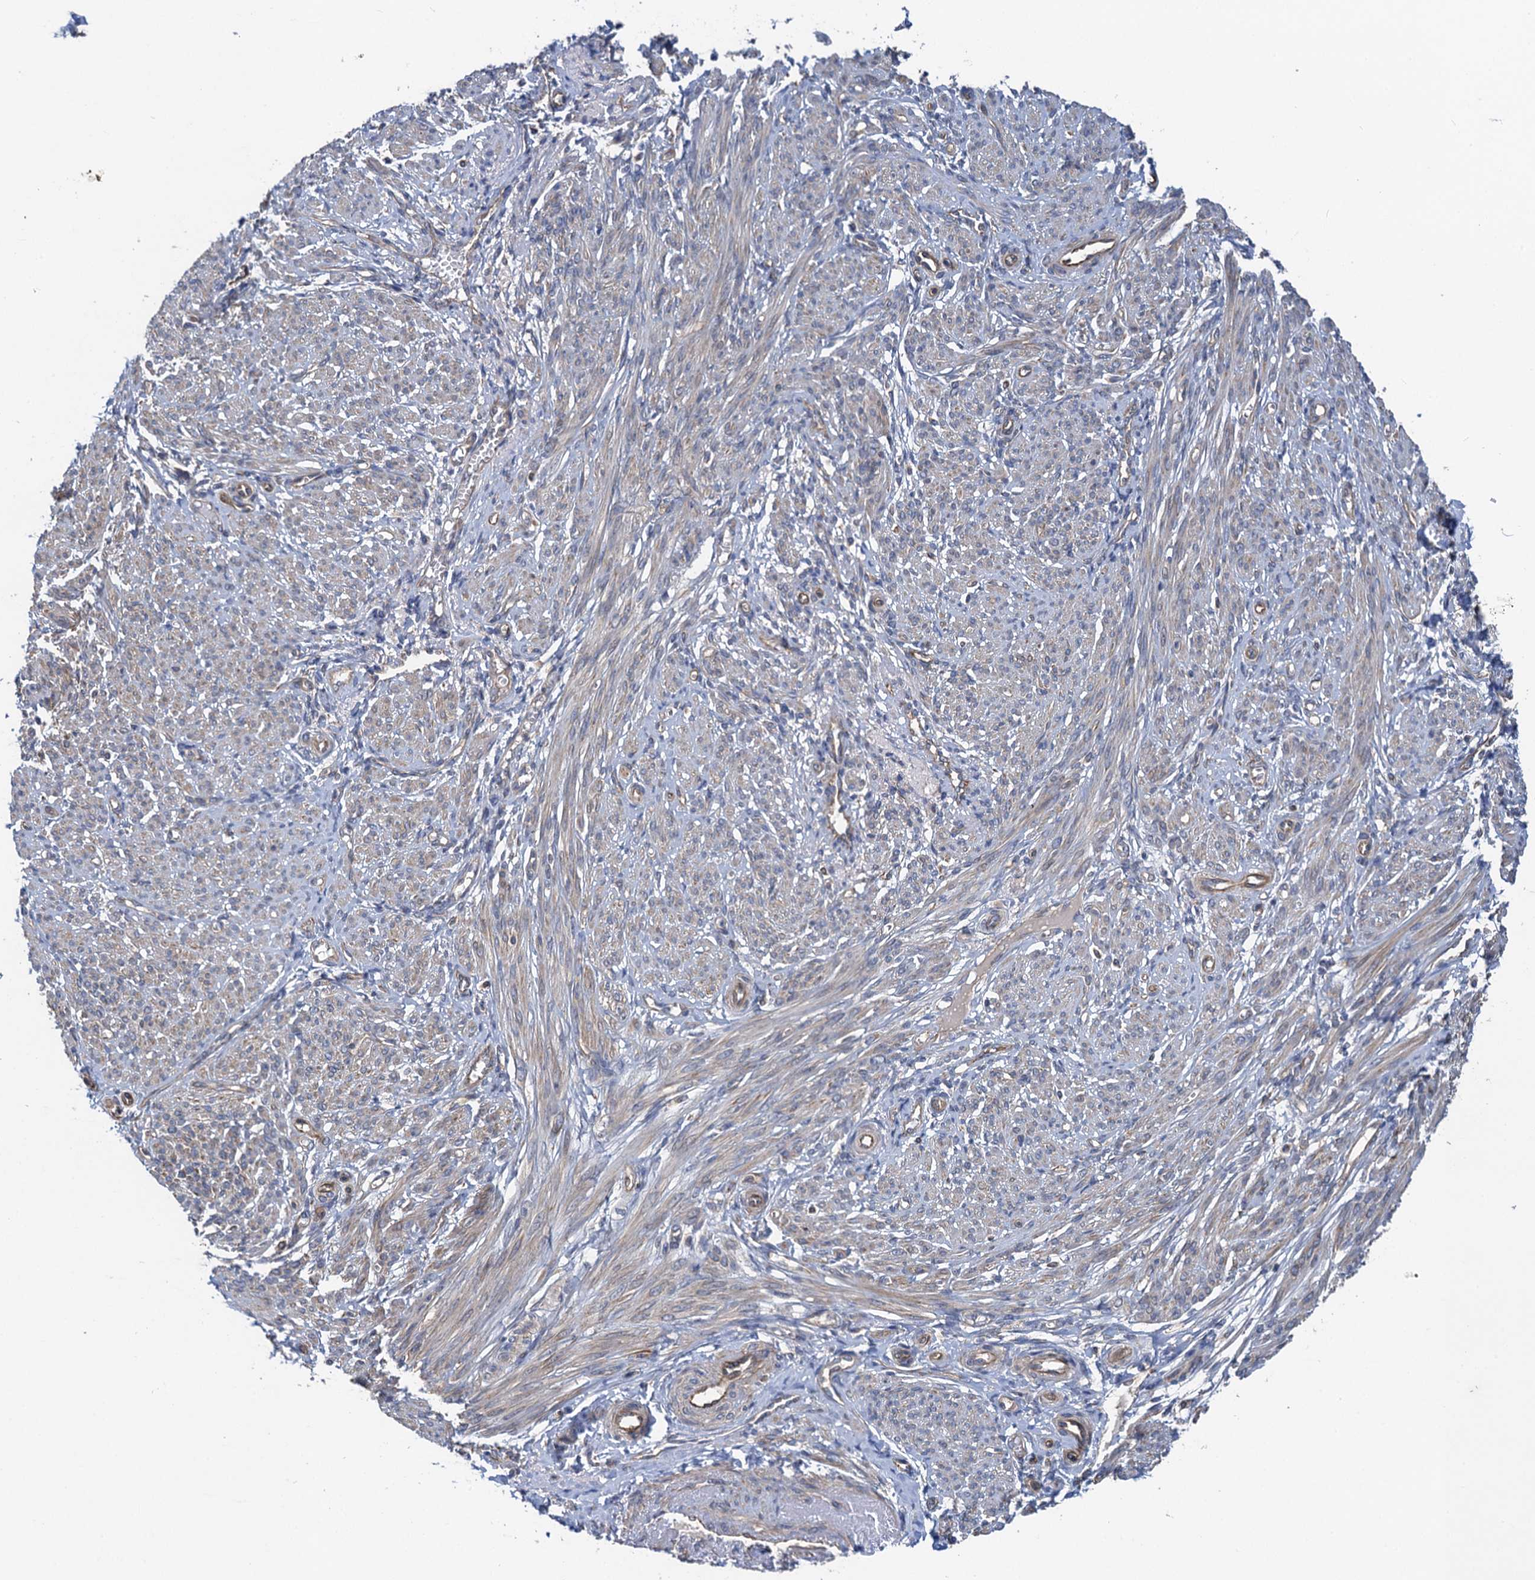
{"staining": {"intensity": "weak", "quantity": "25%-75%", "location": "cytoplasmic/membranous"}, "tissue": "smooth muscle", "cell_type": "Smooth muscle cells", "image_type": "normal", "snomed": [{"axis": "morphology", "description": "Normal tissue, NOS"}, {"axis": "topography", "description": "Smooth muscle"}], "caption": "Smooth muscle stained for a protein demonstrates weak cytoplasmic/membranous positivity in smooth muscle cells. Using DAB (3,3'-diaminobenzidine) (brown) and hematoxylin (blue) stains, captured at high magnification using brightfield microscopy.", "gene": "PJA2", "patient": {"sex": "female", "age": 39}}